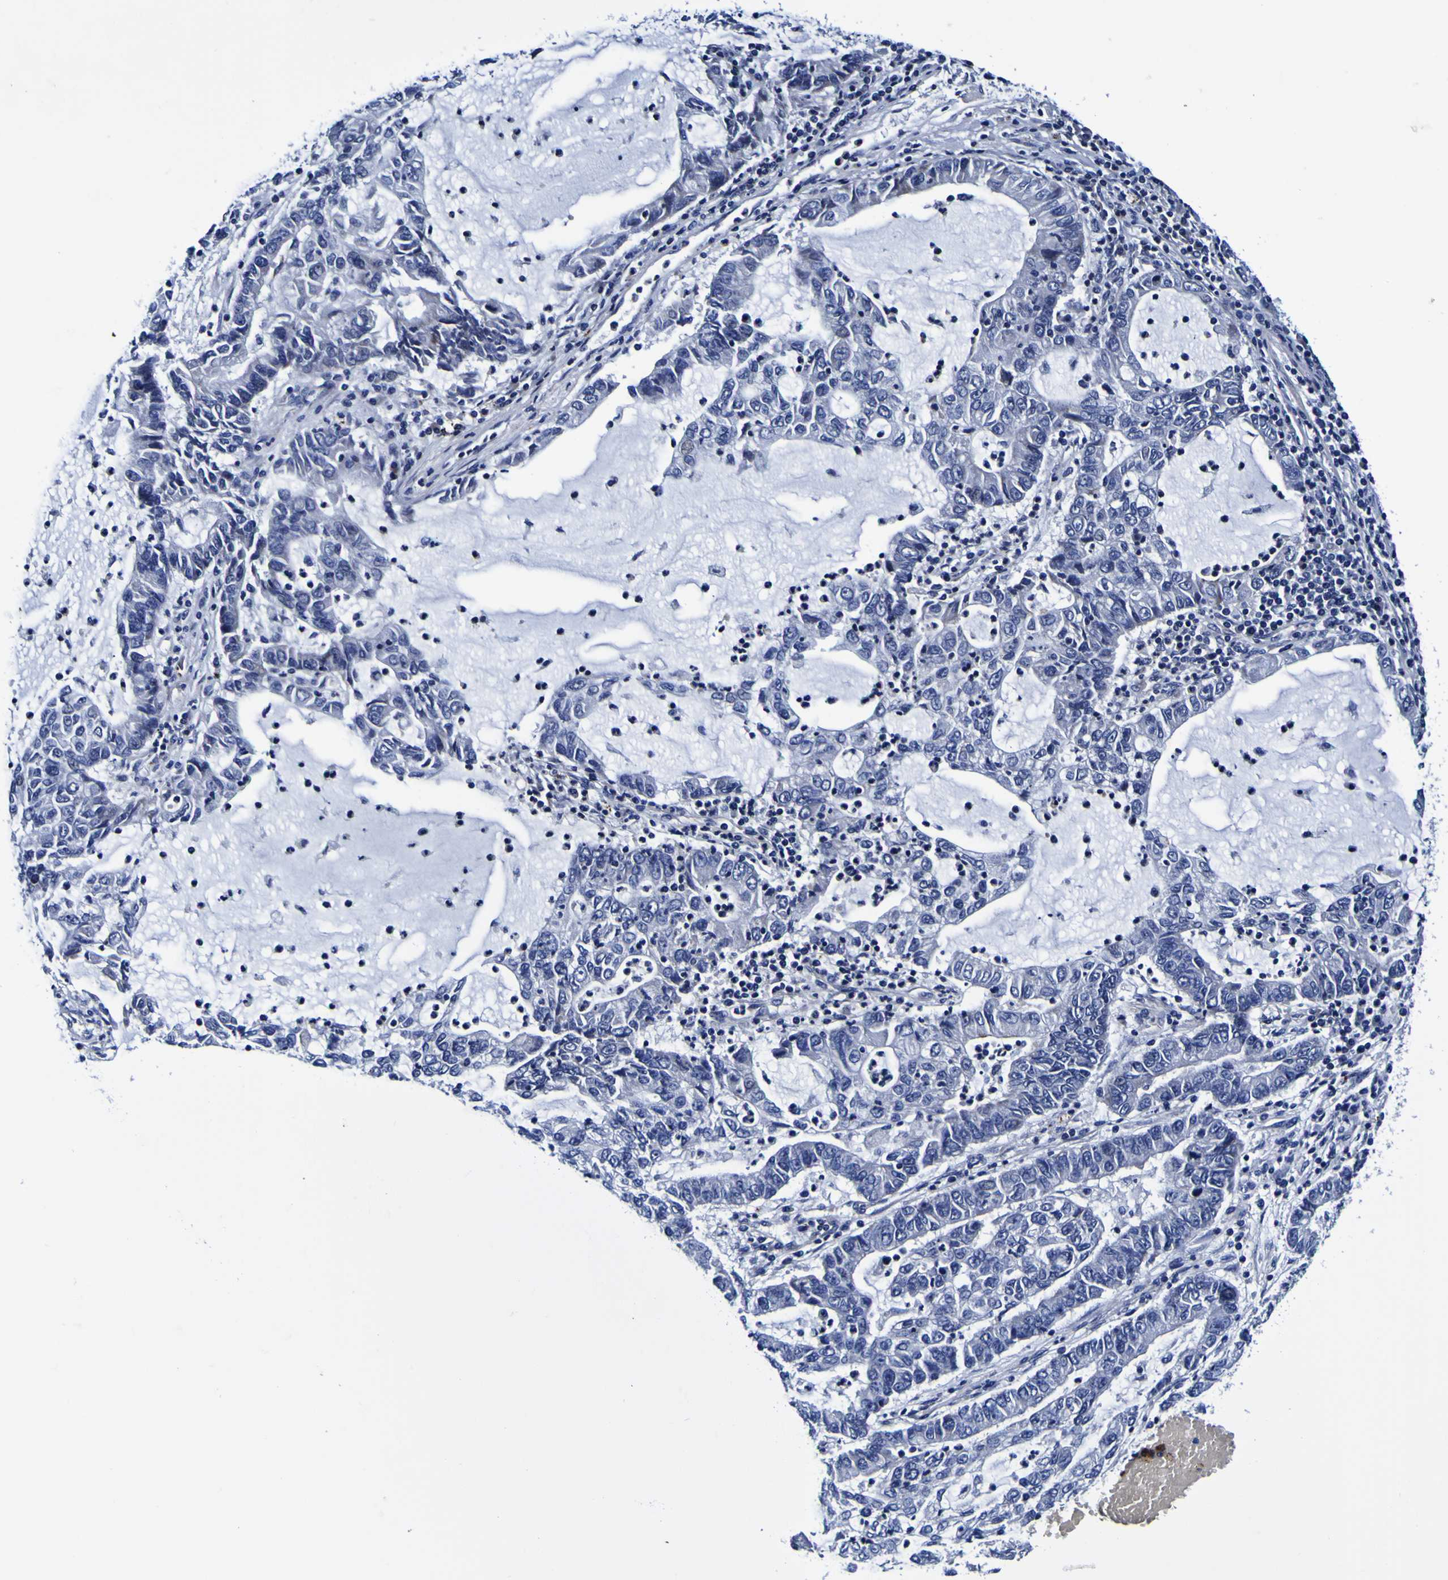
{"staining": {"intensity": "negative", "quantity": "none", "location": "none"}, "tissue": "lung cancer", "cell_type": "Tumor cells", "image_type": "cancer", "snomed": [{"axis": "morphology", "description": "Adenocarcinoma, NOS"}, {"axis": "topography", "description": "Lung"}], "caption": "IHC histopathology image of human lung adenocarcinoma stained for a protein (brown), which exhibits no expression in tumor cells.", "gene": "PDLIM4", "patient": {"sex": "female", "age": 51}}